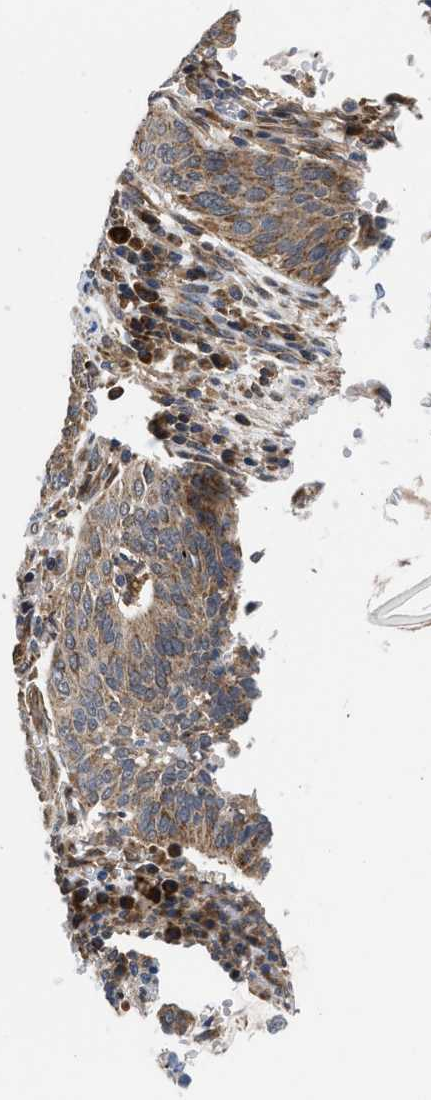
{"staining": {"intensity": "moderate", "quantity": ">75%", "location": "cytoplasmic/membranous"}, "tissue": "cervical cancer", "cell_type": "Tumor cells", "image_type": "cancer", "snomed": [{"axis": "morphology", "description": "Normal tissue, NOS"}, {"axis": "morphology", "description": "Squamous cell carcinoma, NOS"}, {"axis": "topography", "description": "Cervix"}], "caption": "Cervical cancer stained with a protein marker reveals moderate staining in tumor cells.", "gene": "POLG2", "patient": {"sex": "female", "age": 39}}